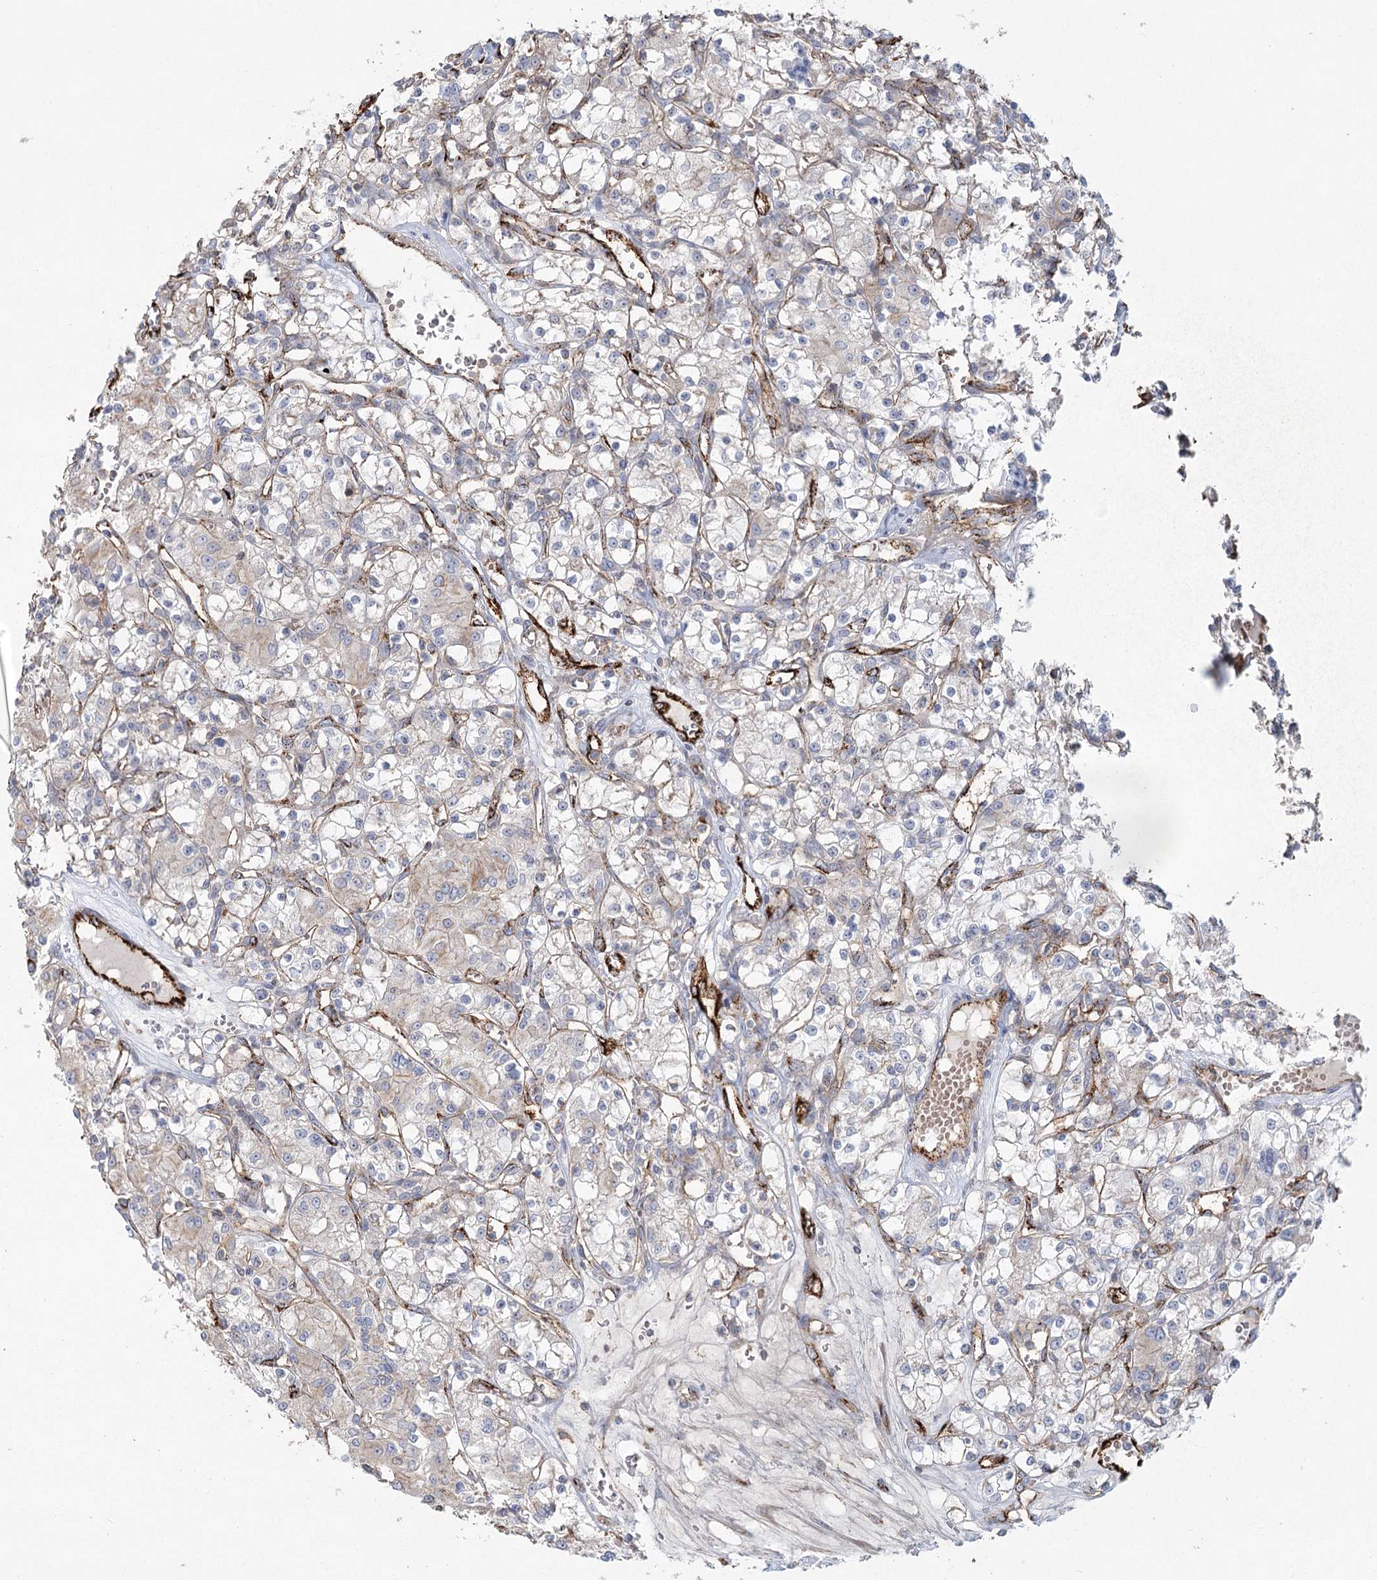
{"staining": {"intensity": "negative", "quantity": "none", "location": "none"}, "tissue": "renal cancer", "cell_type": "Tumor cells", "image_type": "cancer", "snomed": [{"axis": "morphology", "description": "Adenocarcinoma, NOS"}, {"axis": "topography", "description": "Kidney"}], "caption": "DAB immunohistochemical staining of adenocarcinoma (renal) demonstrates no significant expression in tumor cells.", "gene": "KBTBD4", "patient": {"sex": "female", "age": 59}}